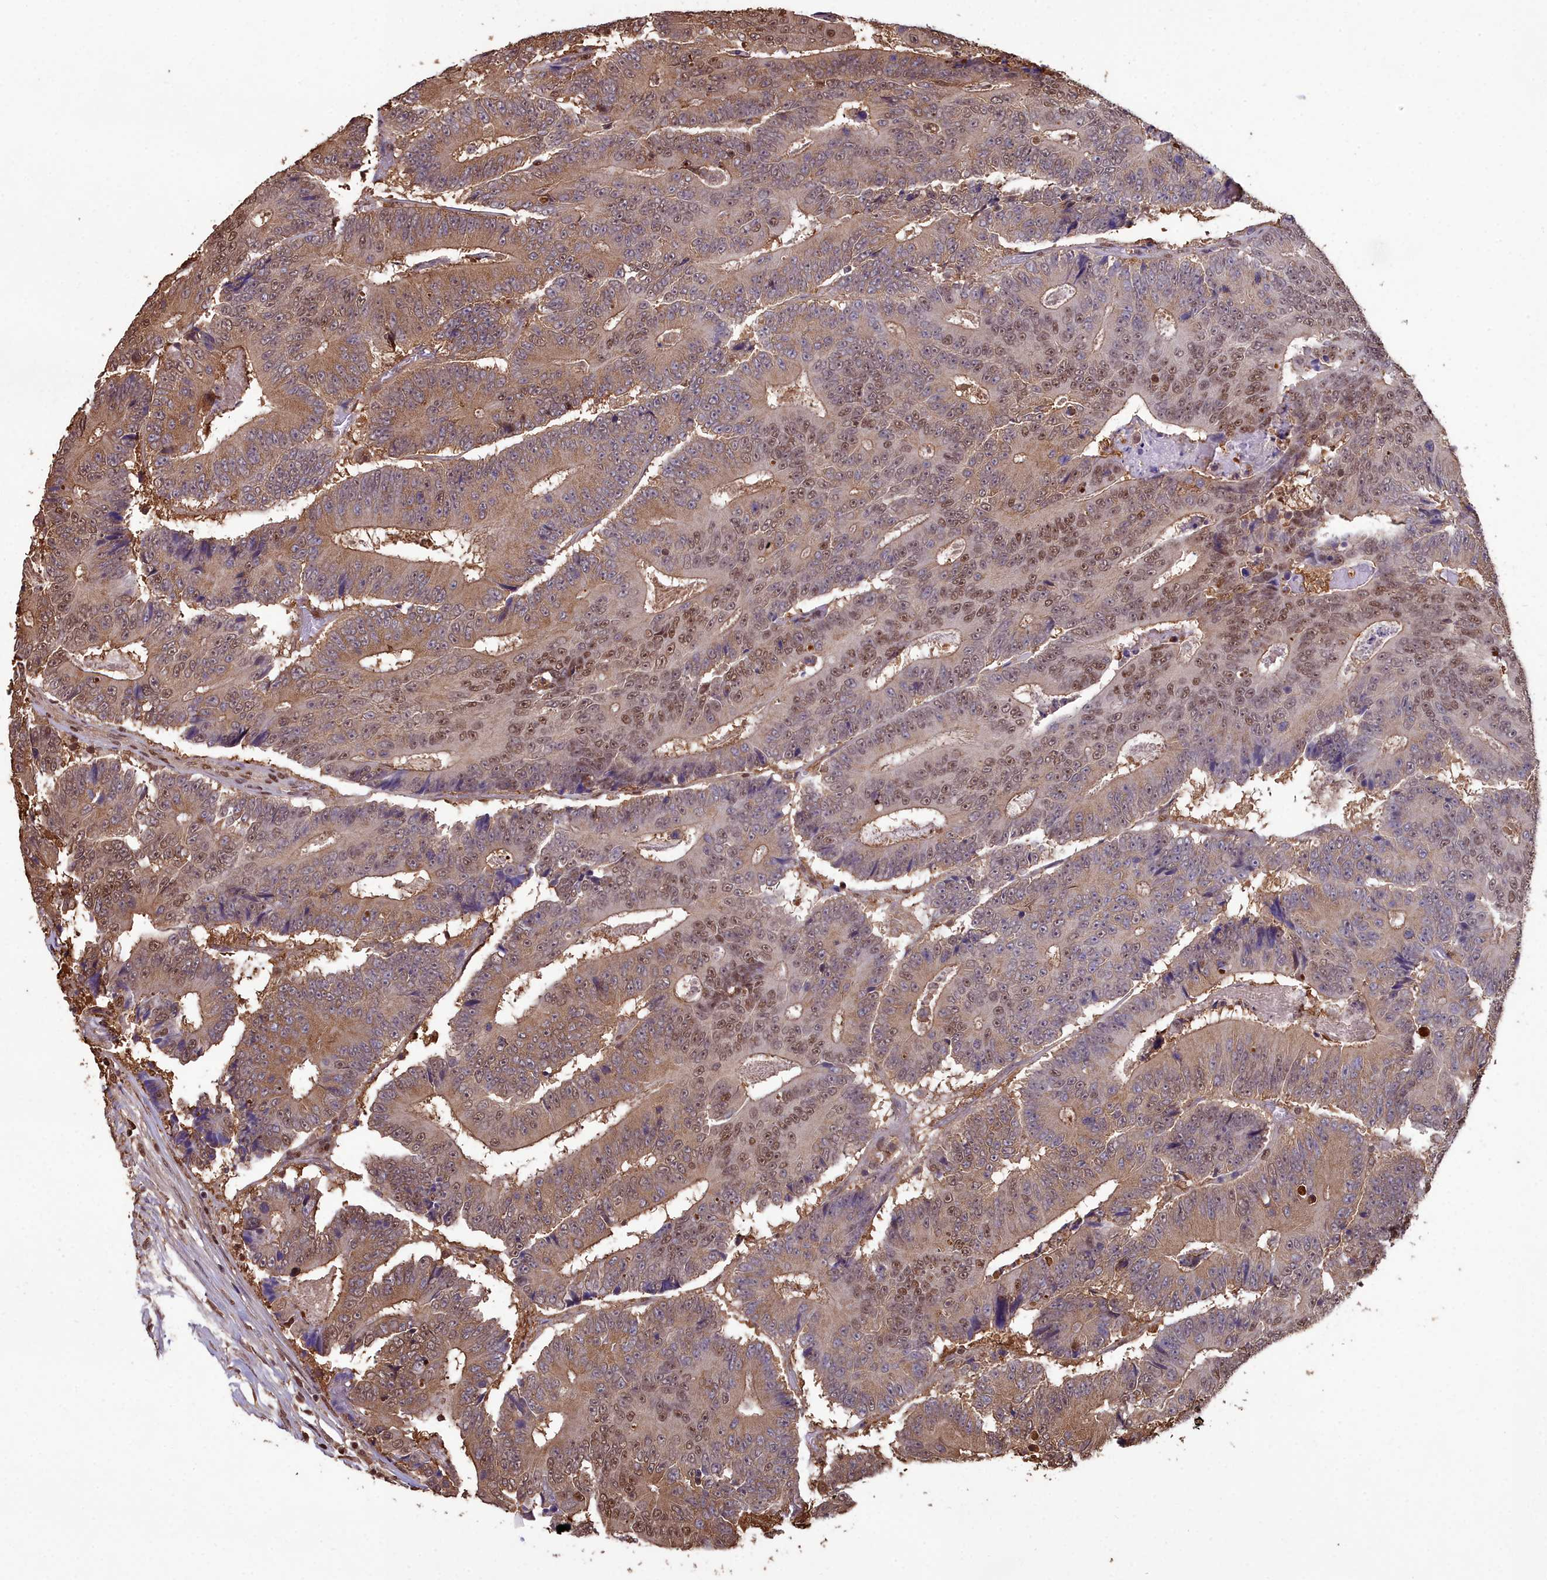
{"staining": {"intensity": "moderate", "quantity": ">75%", "location": "cytoplasmic/membranous,nuclear"}, "tissue": "colorectal cancer", "cell_type": "Tumor cells", "image_type": "cancer", "snomed": [{"axis": "morphology", "description": "Adenocarcinoma, NOS"}, {"axis": "topography", "description": "Colon"}], "caption": "Protein expression by immunohistochemistry reveals moderate cytoplasmic/membranous and nuclear positivity in approximately >75% of tumor cells in adenocarcinoma (colorectal).", "gene": "GAPDH", "patient": {"sex": "male", "age": 83}}